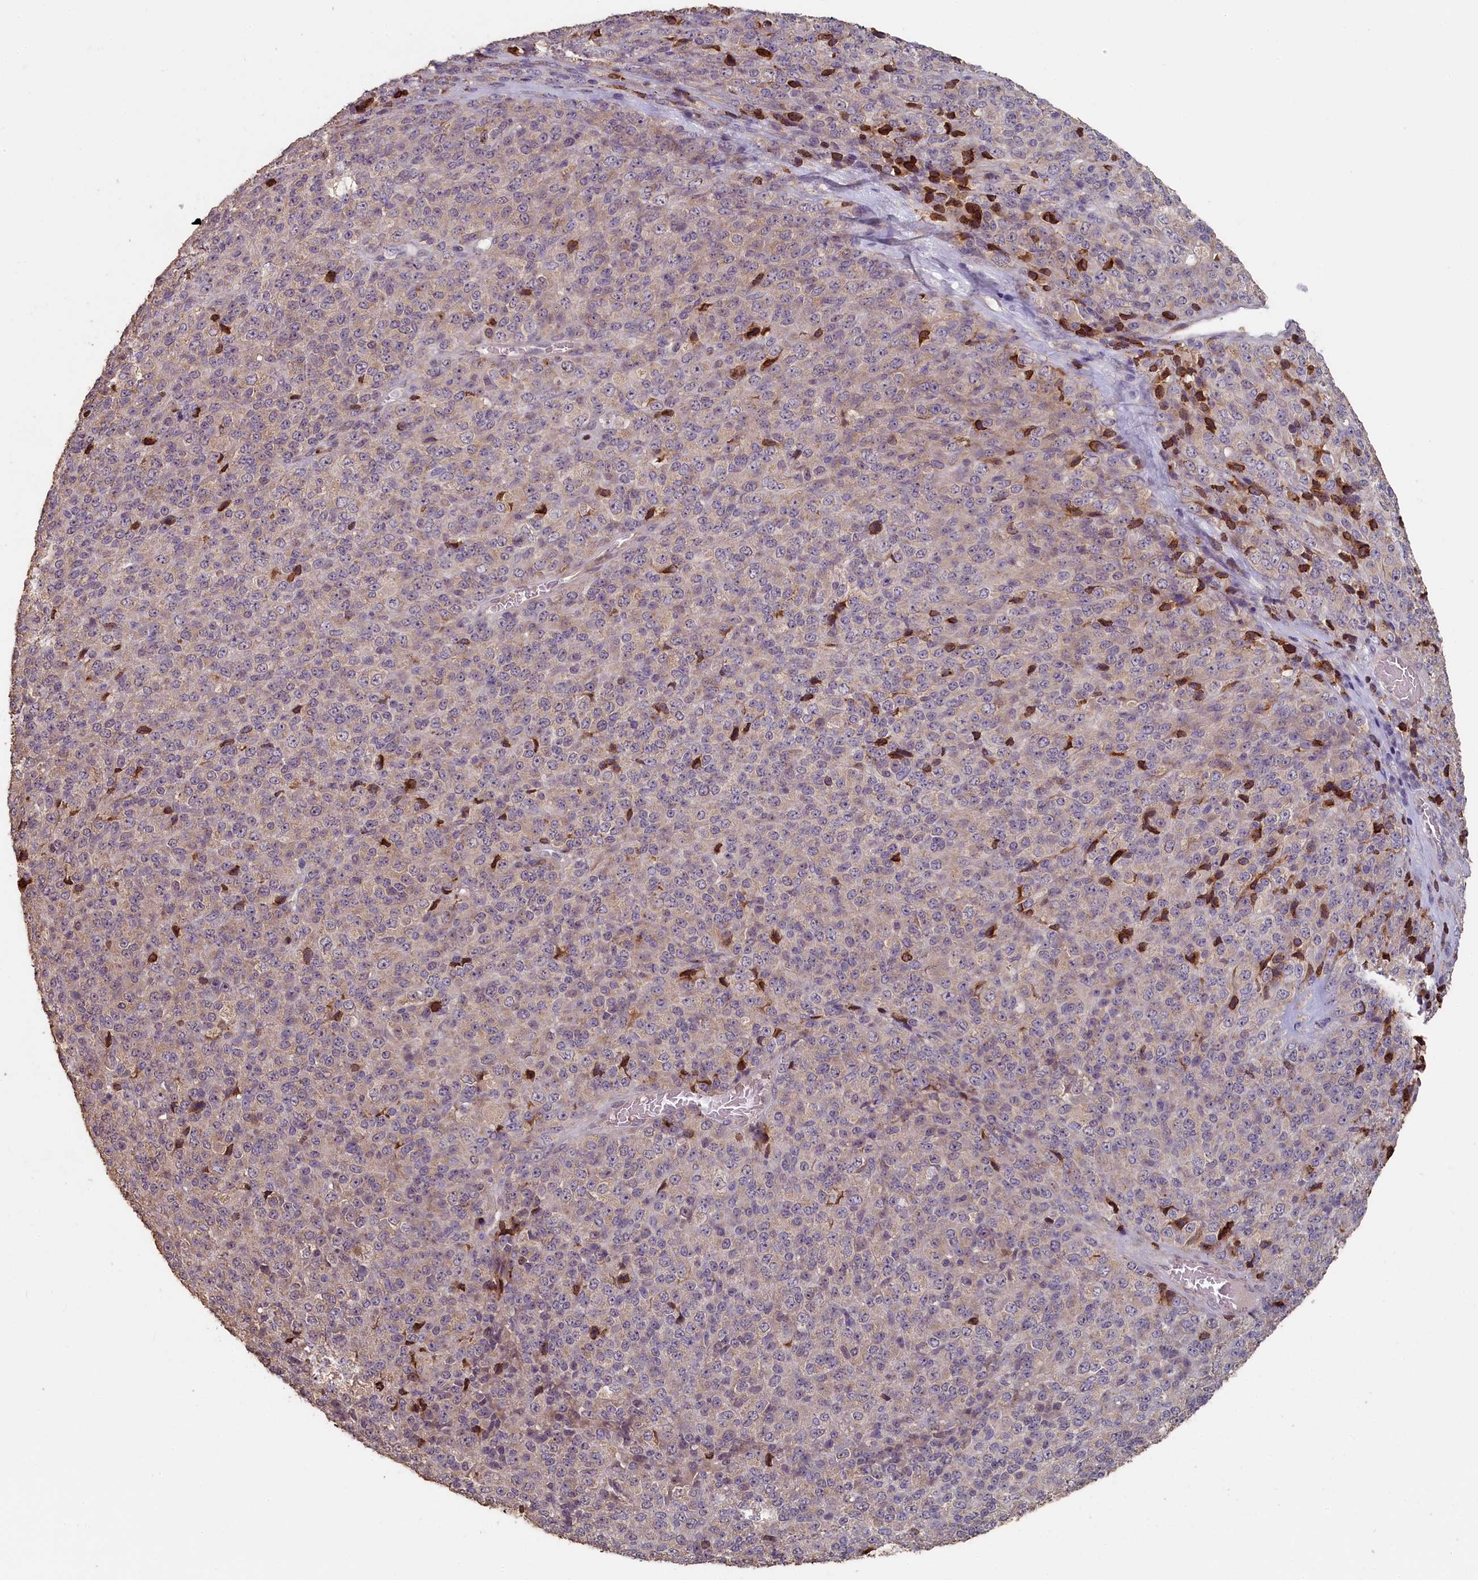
{"staining": {"intensity": "negative", "quantity": "none", "location": "none"}, "tissue": "melanoma", "cell_type": "Tumor cells", "image_type": "cancer", "snomed": [{"axis": "morphology", "description": "Malignant melanoma, Metastatic site"}, {"axis": "topography", "description": "Brain"}], "caption": "A histopathology image of malignant melanoma (metastatic site) stained for a protein reveals no brown staining in tumor cells. Nuclei are stained in blue.", "gene": "STX16", "patient": {"sex": "female", "age": 56}}